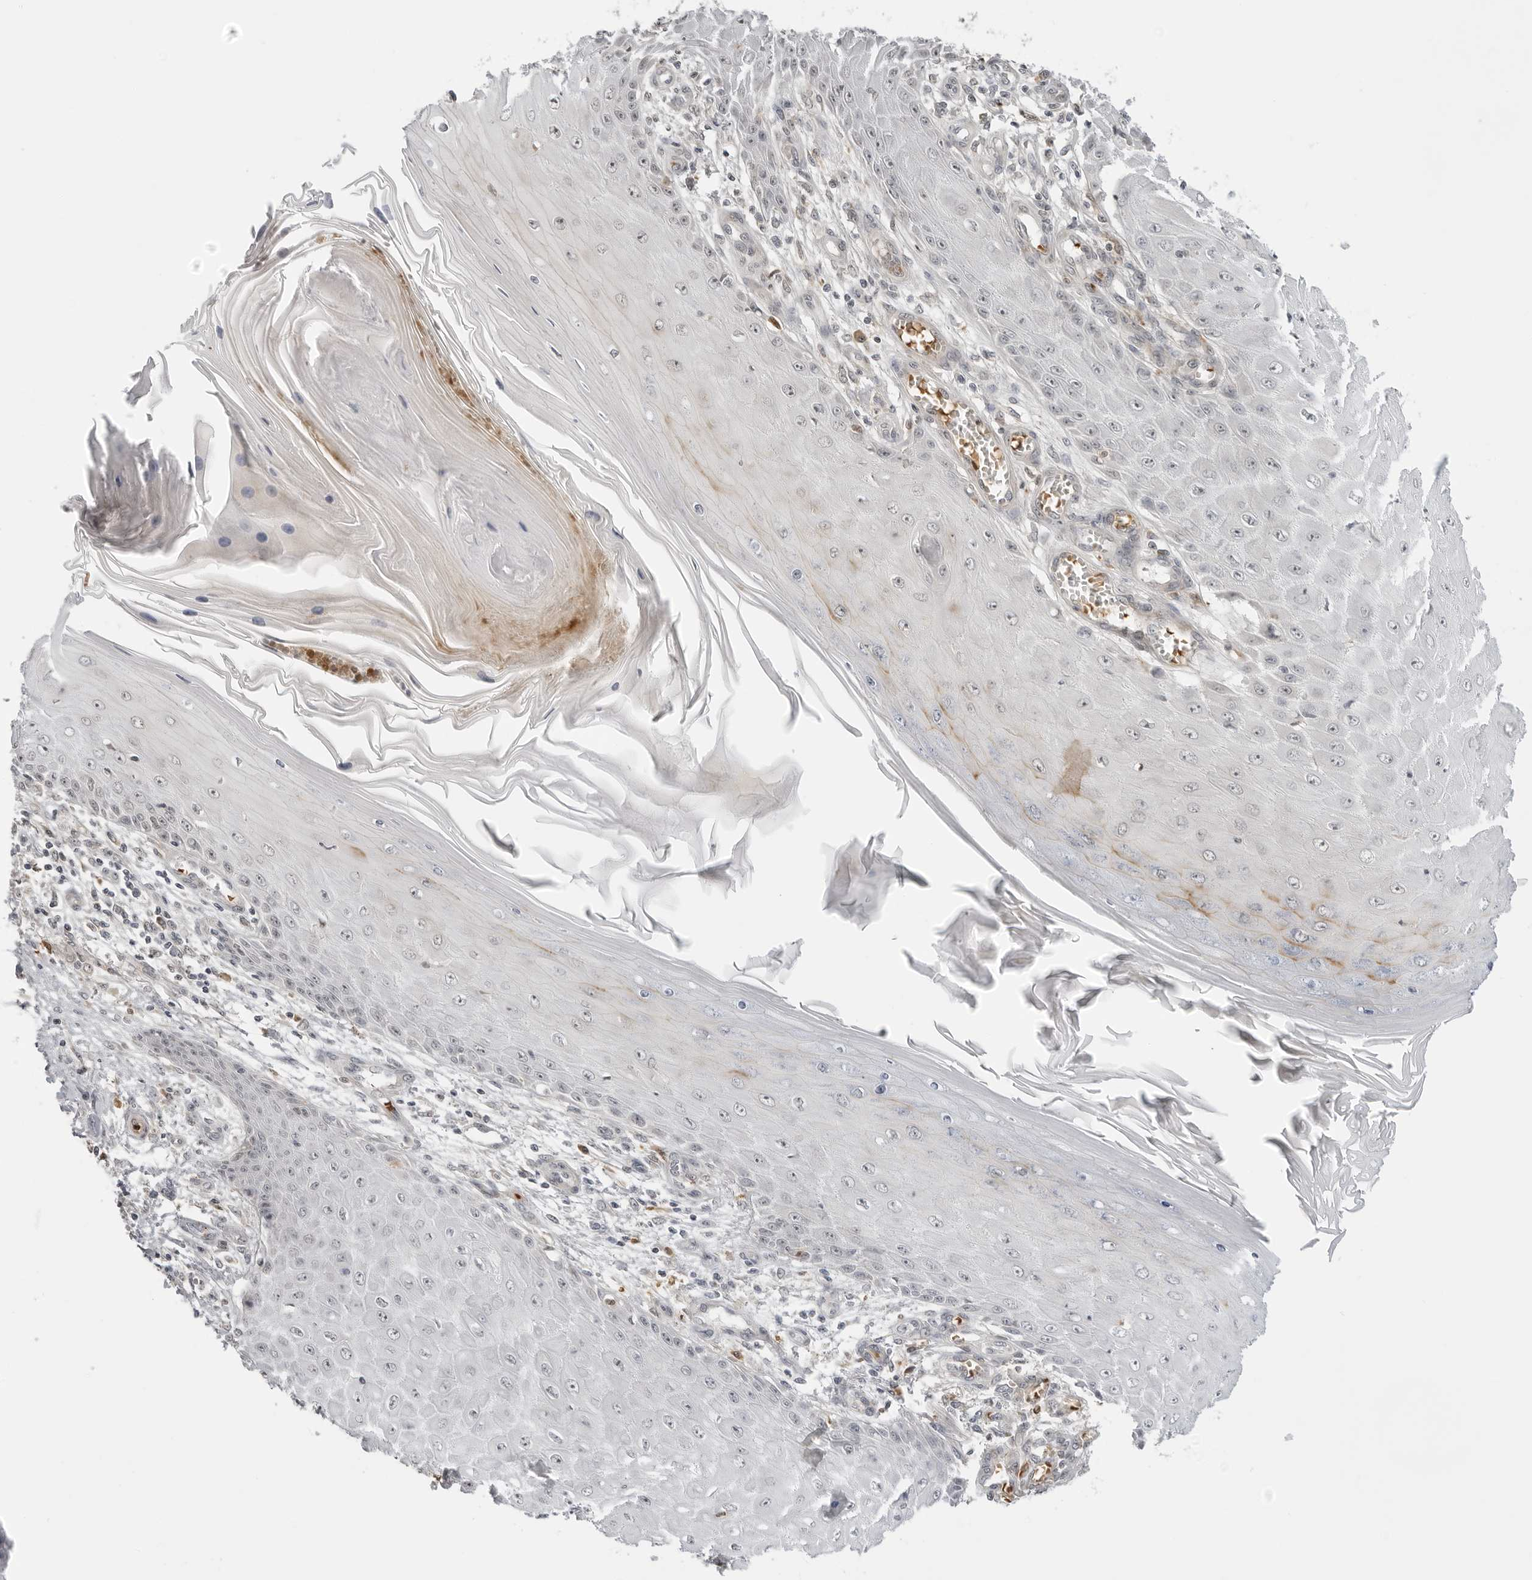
{"staining": {"intensity": "negative", "quantity": "none", "location": "none"}, "tissue": "skin cancer", "cell_type": "Tumor cells", "image_type": "cancer", "snomed": [{"axis": "morphology", "description": "Squamous cell carcinoma, NOS"}, {"axis": "topography", "description": "Skin"}], "caption": "DAB (3,3'-diaminobenzidine) immunohistochemical staining of skin cancer (squamous cell carcinoma) shows no significant positivity in tumor cells. The staining is performed using DAB brown chromogen with nuclei counter-stained in using hematoxylin.", "gene": "SUGCT", "patient": {"sex": "female", "age": 73}}